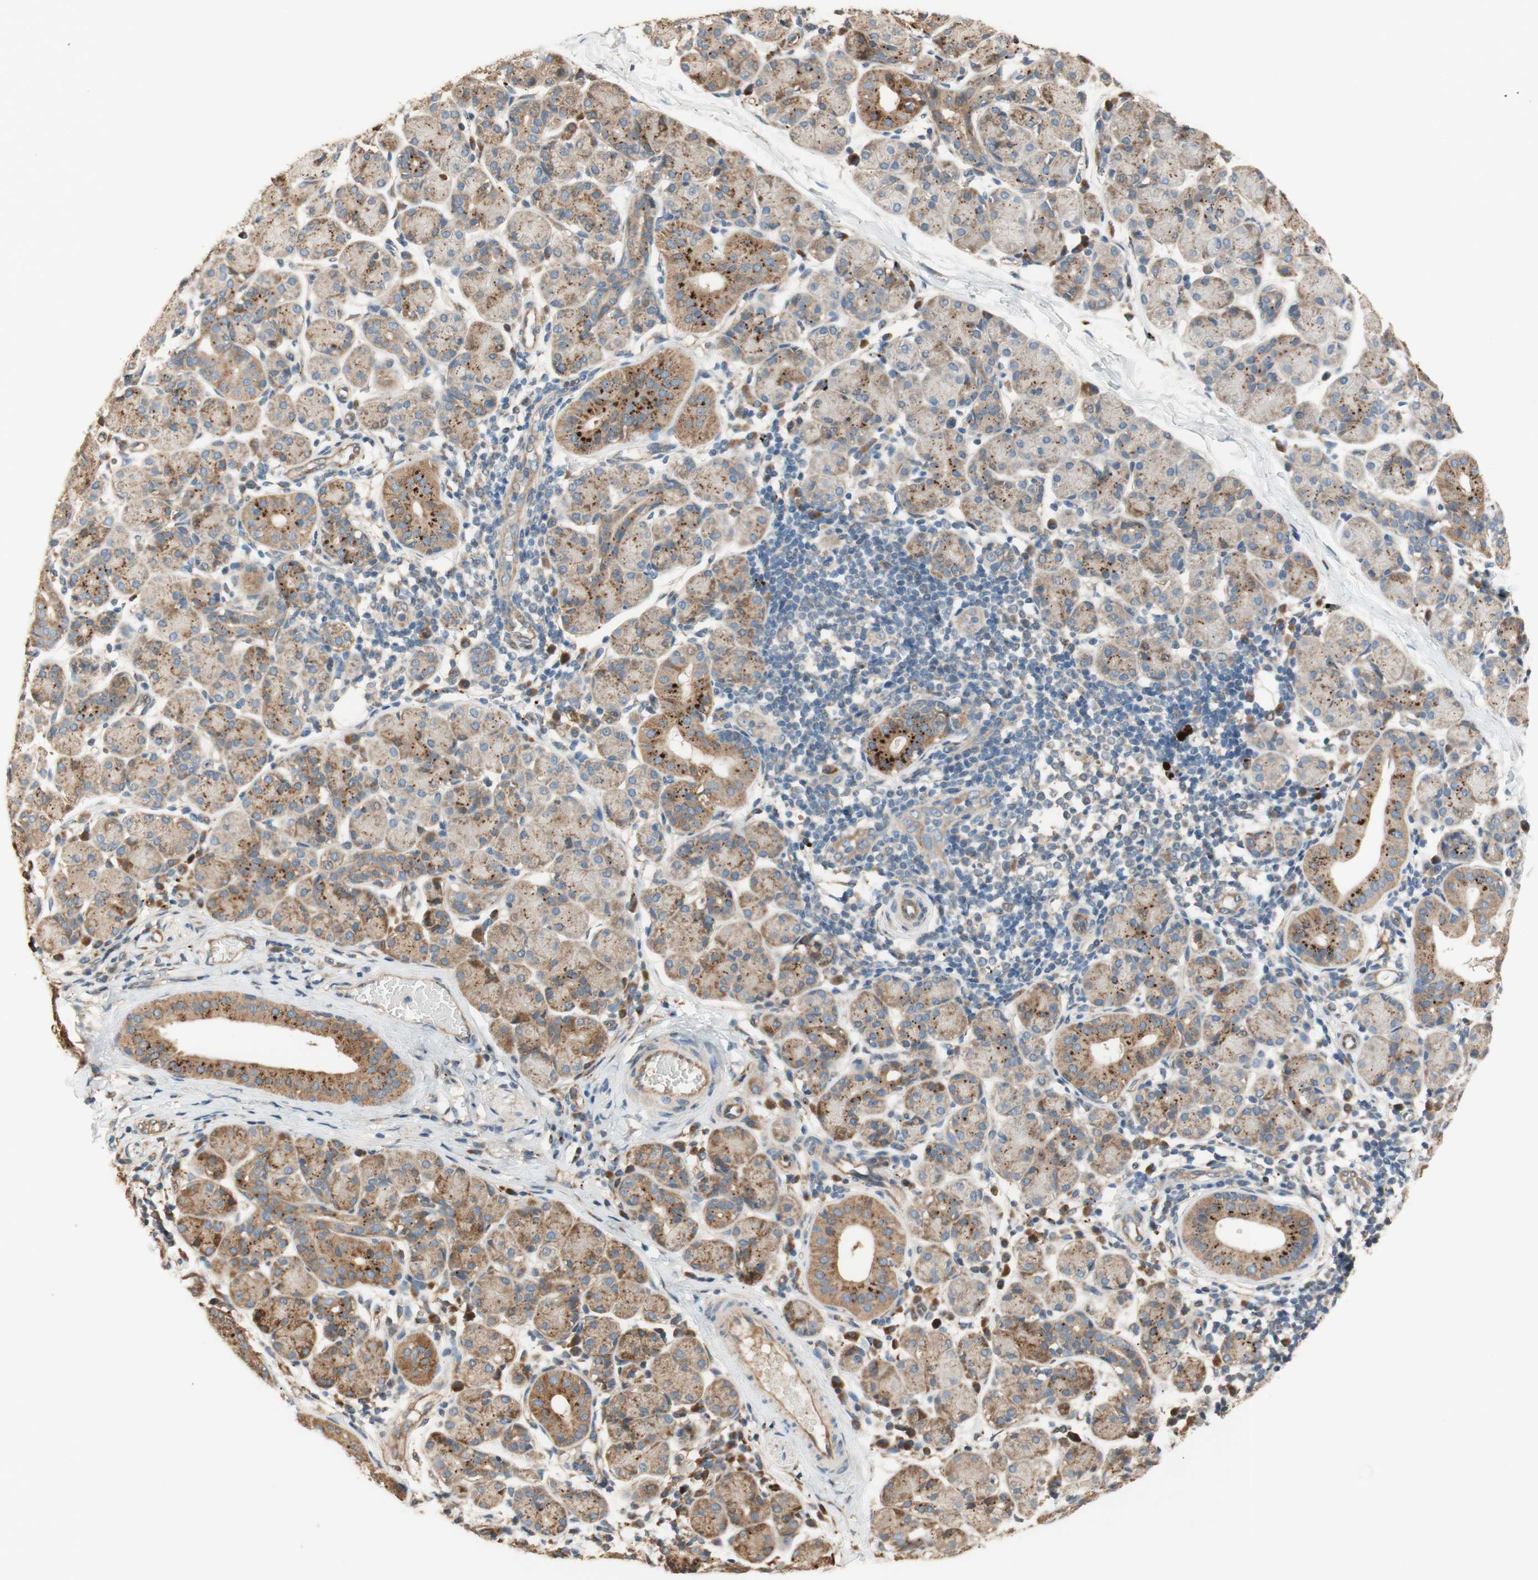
{"staining": {"intensity": "moderate", "quantity": ">75%", "location": "cytoplasmic/membranous"}, "tissue": "salivary gland", "cell_type": "Glandular cells", "image_type": "normal", "snomed": [{"axis": "morphology", "description": "Normal tissue, NOS"}, {"axis": "morphology", "description": "Inflammation, NOS"}, {"axis": "topography", "description": "Lymph node"}, {"axis": "topography", "description": "Salivary gland"}], "caption": "High-power microscopy captured an immunohistochemistry (IHC) photomicrograph of unremarkable salivary gland, revealing moderate cytoplasmic/membranous positivity in approximately >75% of glandular cells.", "gene": "PTPN21", "patient": {"sex": "male", "age": 3}}